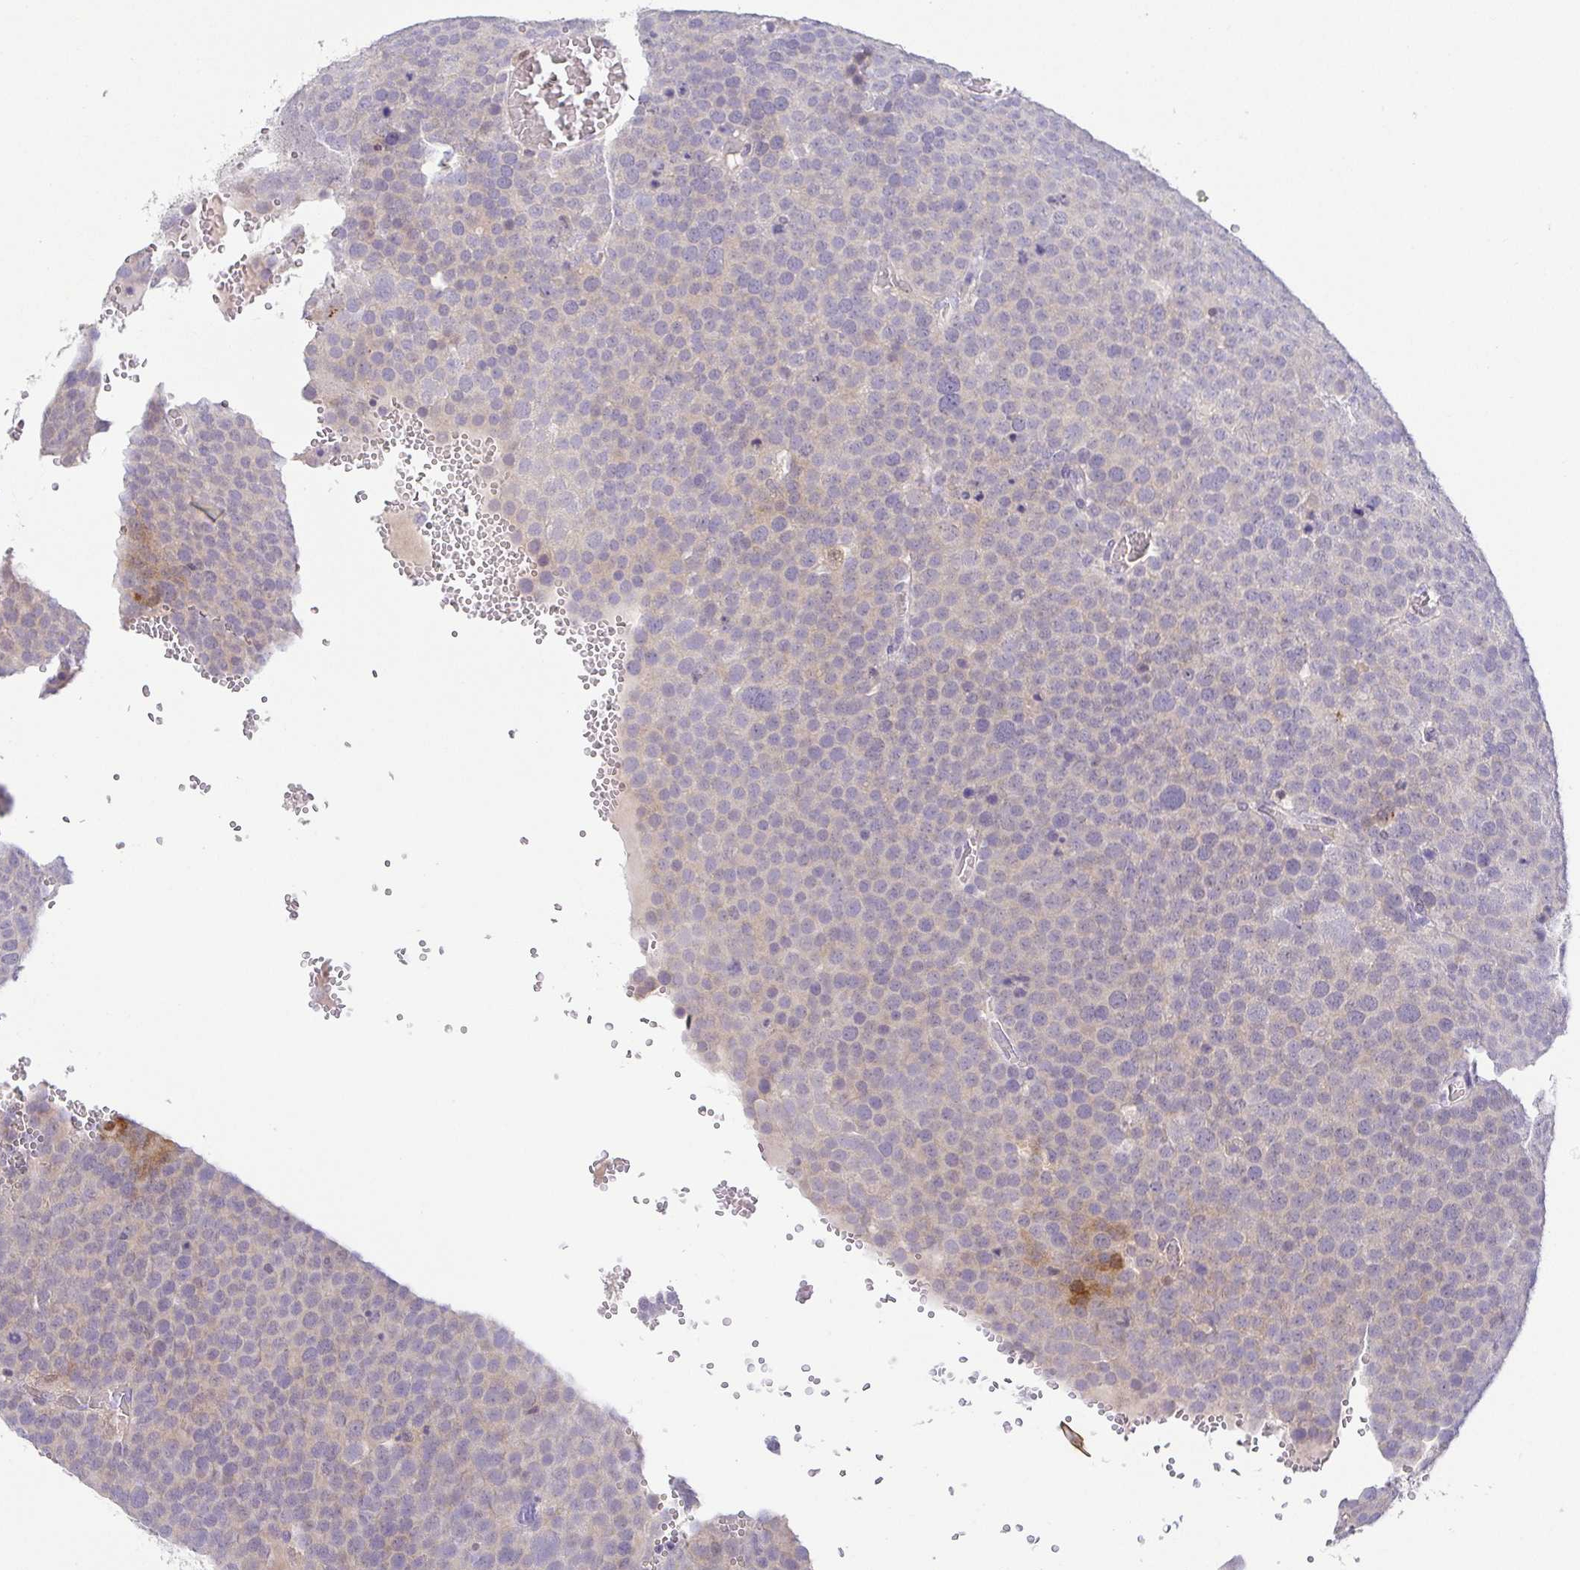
{"staining": {"intensity": "weak", "quantity": "<25%", "location": "cytoplasmic/membranous,nuclear"}, "tissue": "testis cancer", "cell_type": "Tumor cells", "image_type": "cancer", "snomed": [{"axis": "morphology", "description": "Seminoma, NOS"}, {"axis": "topography", "description": "Testis"}], "caption": "Testis cancer (seminoma) stained for a protein using immunohistochemistry exhibits no positivity tumor cells.", "gene": "RNASE7", "patient": {"sex": "male", "age": 71}}